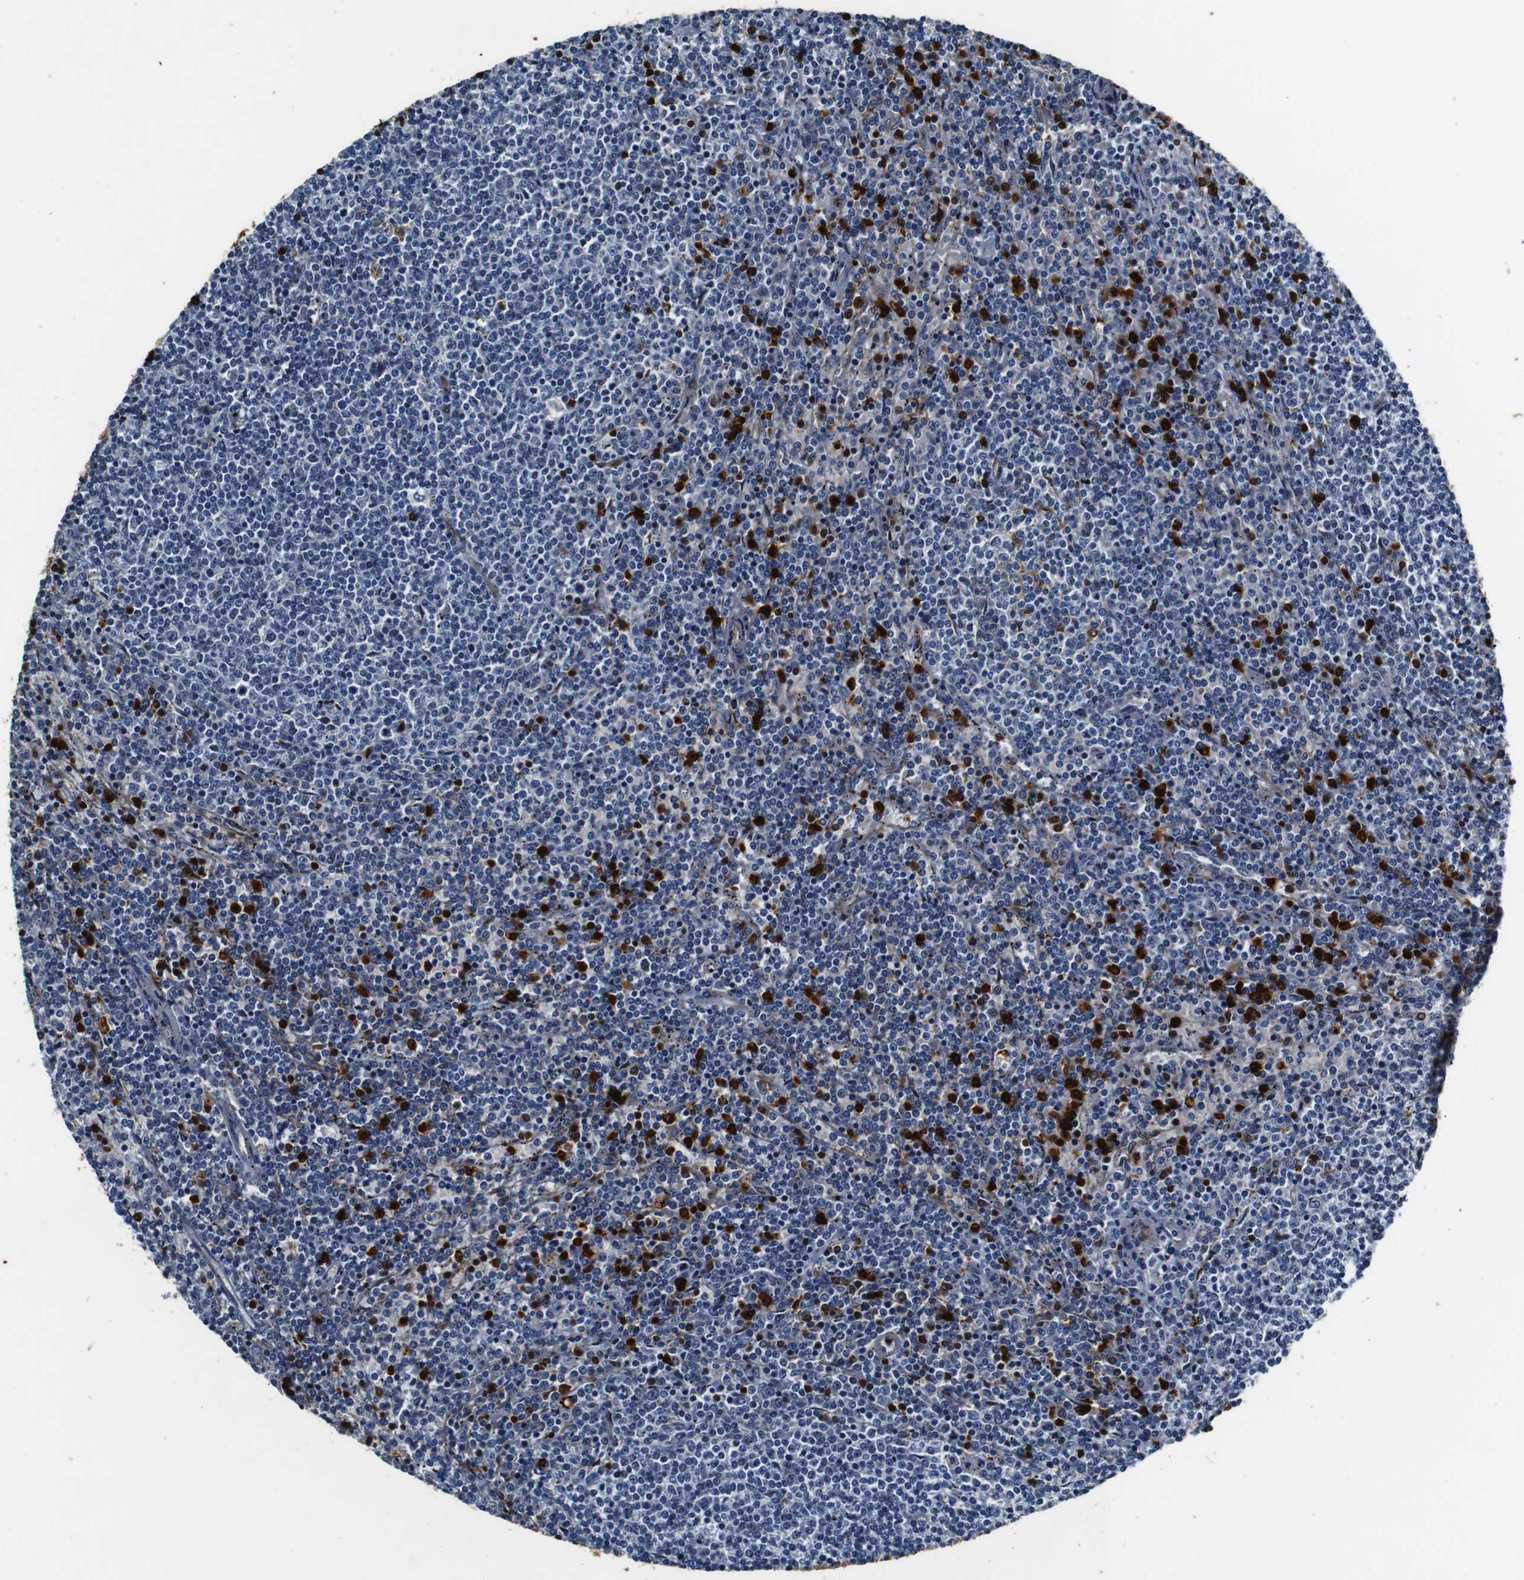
{"staining": {"intensity": "negative", "quantity": "none", "location": "none"}, "tissue": "lymphoma", "cell_type": "Tumor cells", "image_type": "cancer", "snomed": [{"axis": "morphology", "description": "Malignant lymphoma, non-Hodgkin's type, Low grade"}, {"axis": "topography", "description": "Spleen"}], "caption": "Tumor cells are negative for protein expression in human malignant lymphoma, non-Hodgkin's type (low-grade).", "gene": "ANXA1", "patient": {"sex": "female", "age": 50}}